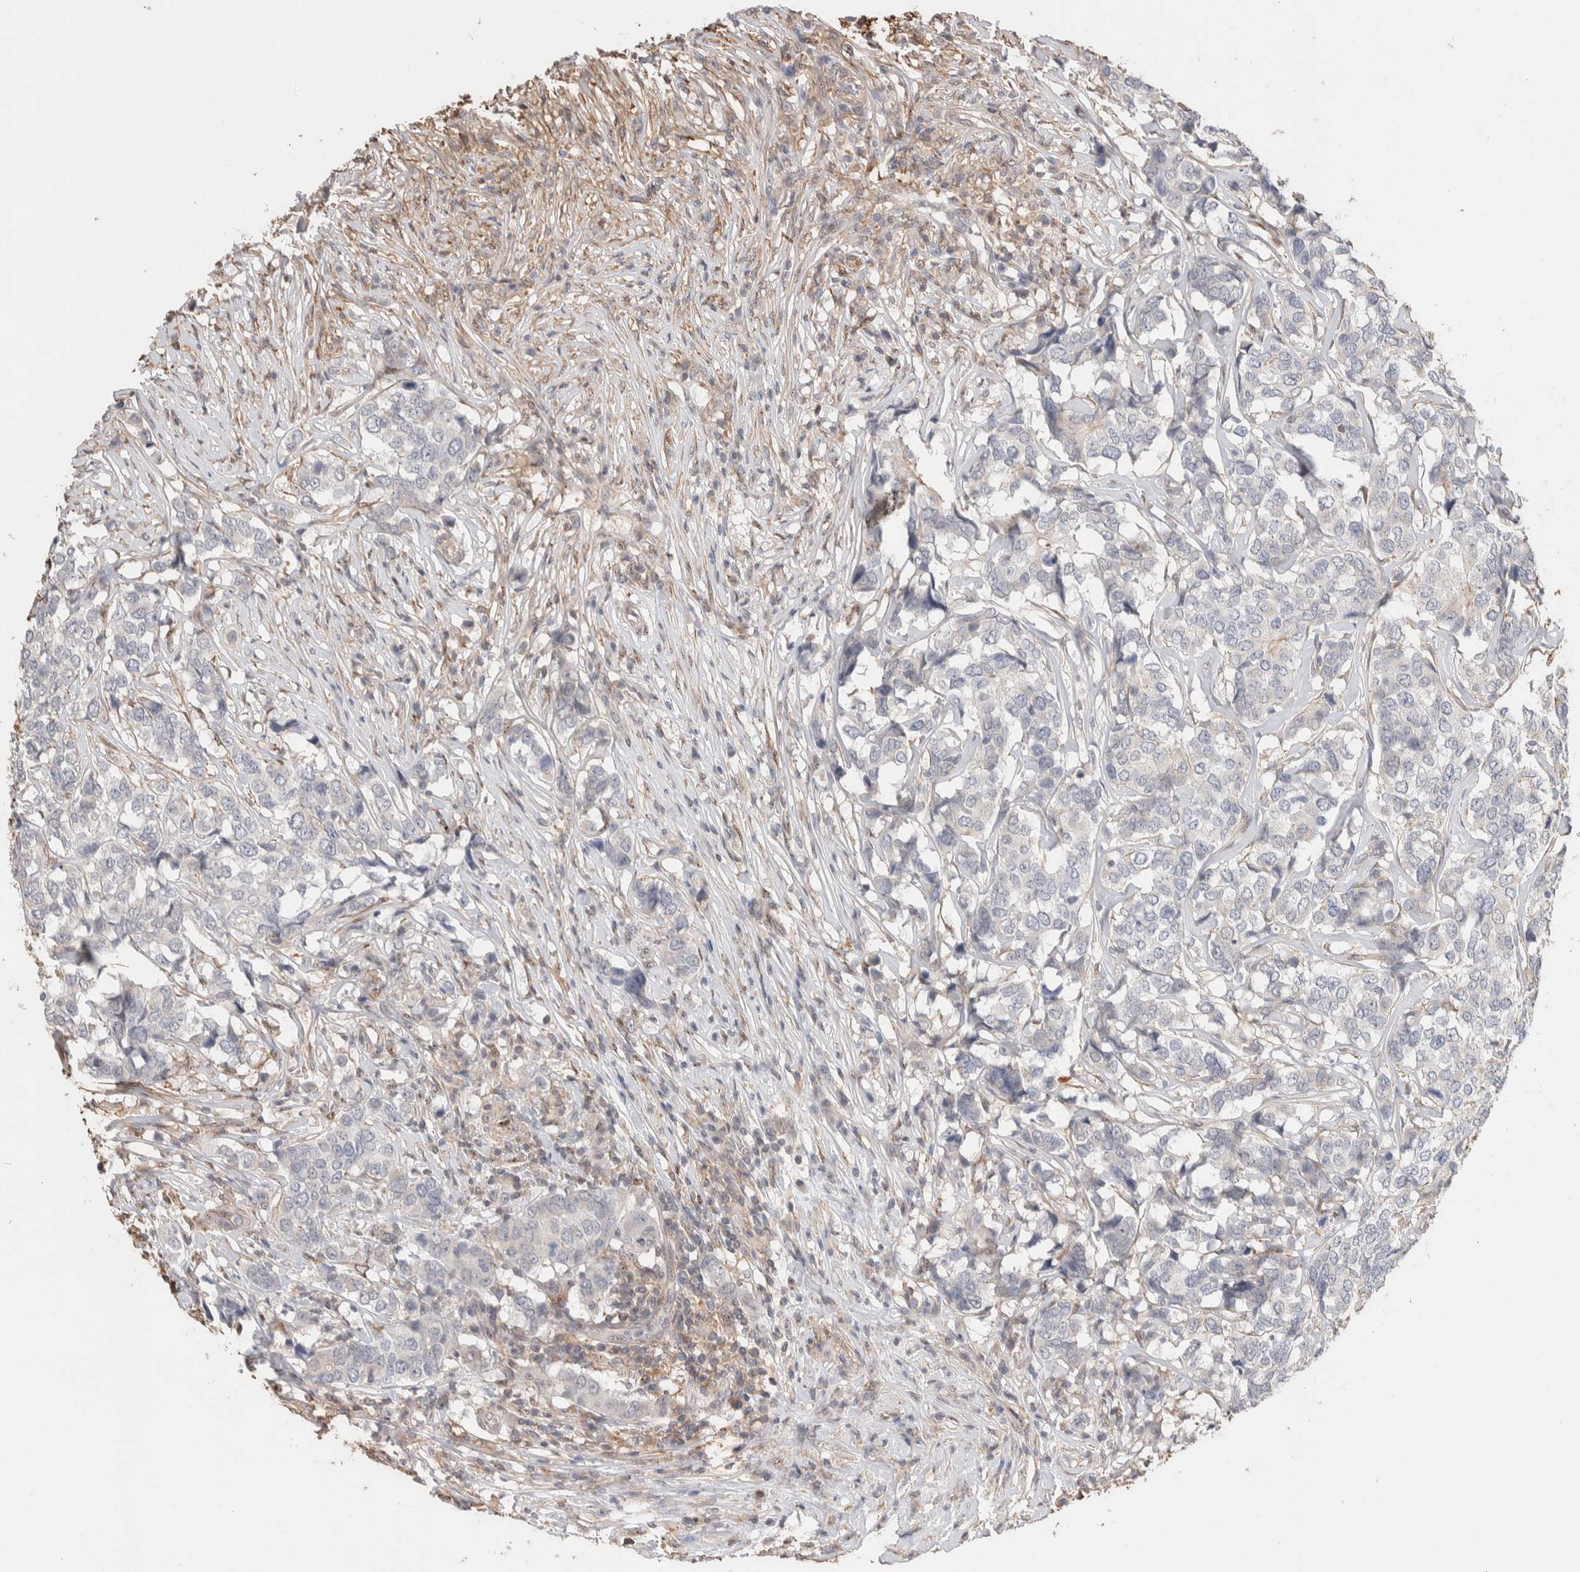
{"staining": {"intensity": "negative", "quantity": "none", "location": "none"}, "tissue": "breast cancer", "cell_type": "Tumor cells", "image_type": "cancer", "snomed": [{"axis": "morphology", "description": "Lobular carcinoma"}, {"axis": "topography", "description": "Breast"}], "caption": "Immunohistochemistry (IHC) histopathology image of neoplastic tissue: breast cancer (lobular carcinoma) stained with DAB (3,3'-diaminobenzidine) demonstrates no significant protein expression in tumor cells.", "gene": "ZNF704", "patient": {"sex": "female", "age": 59}}